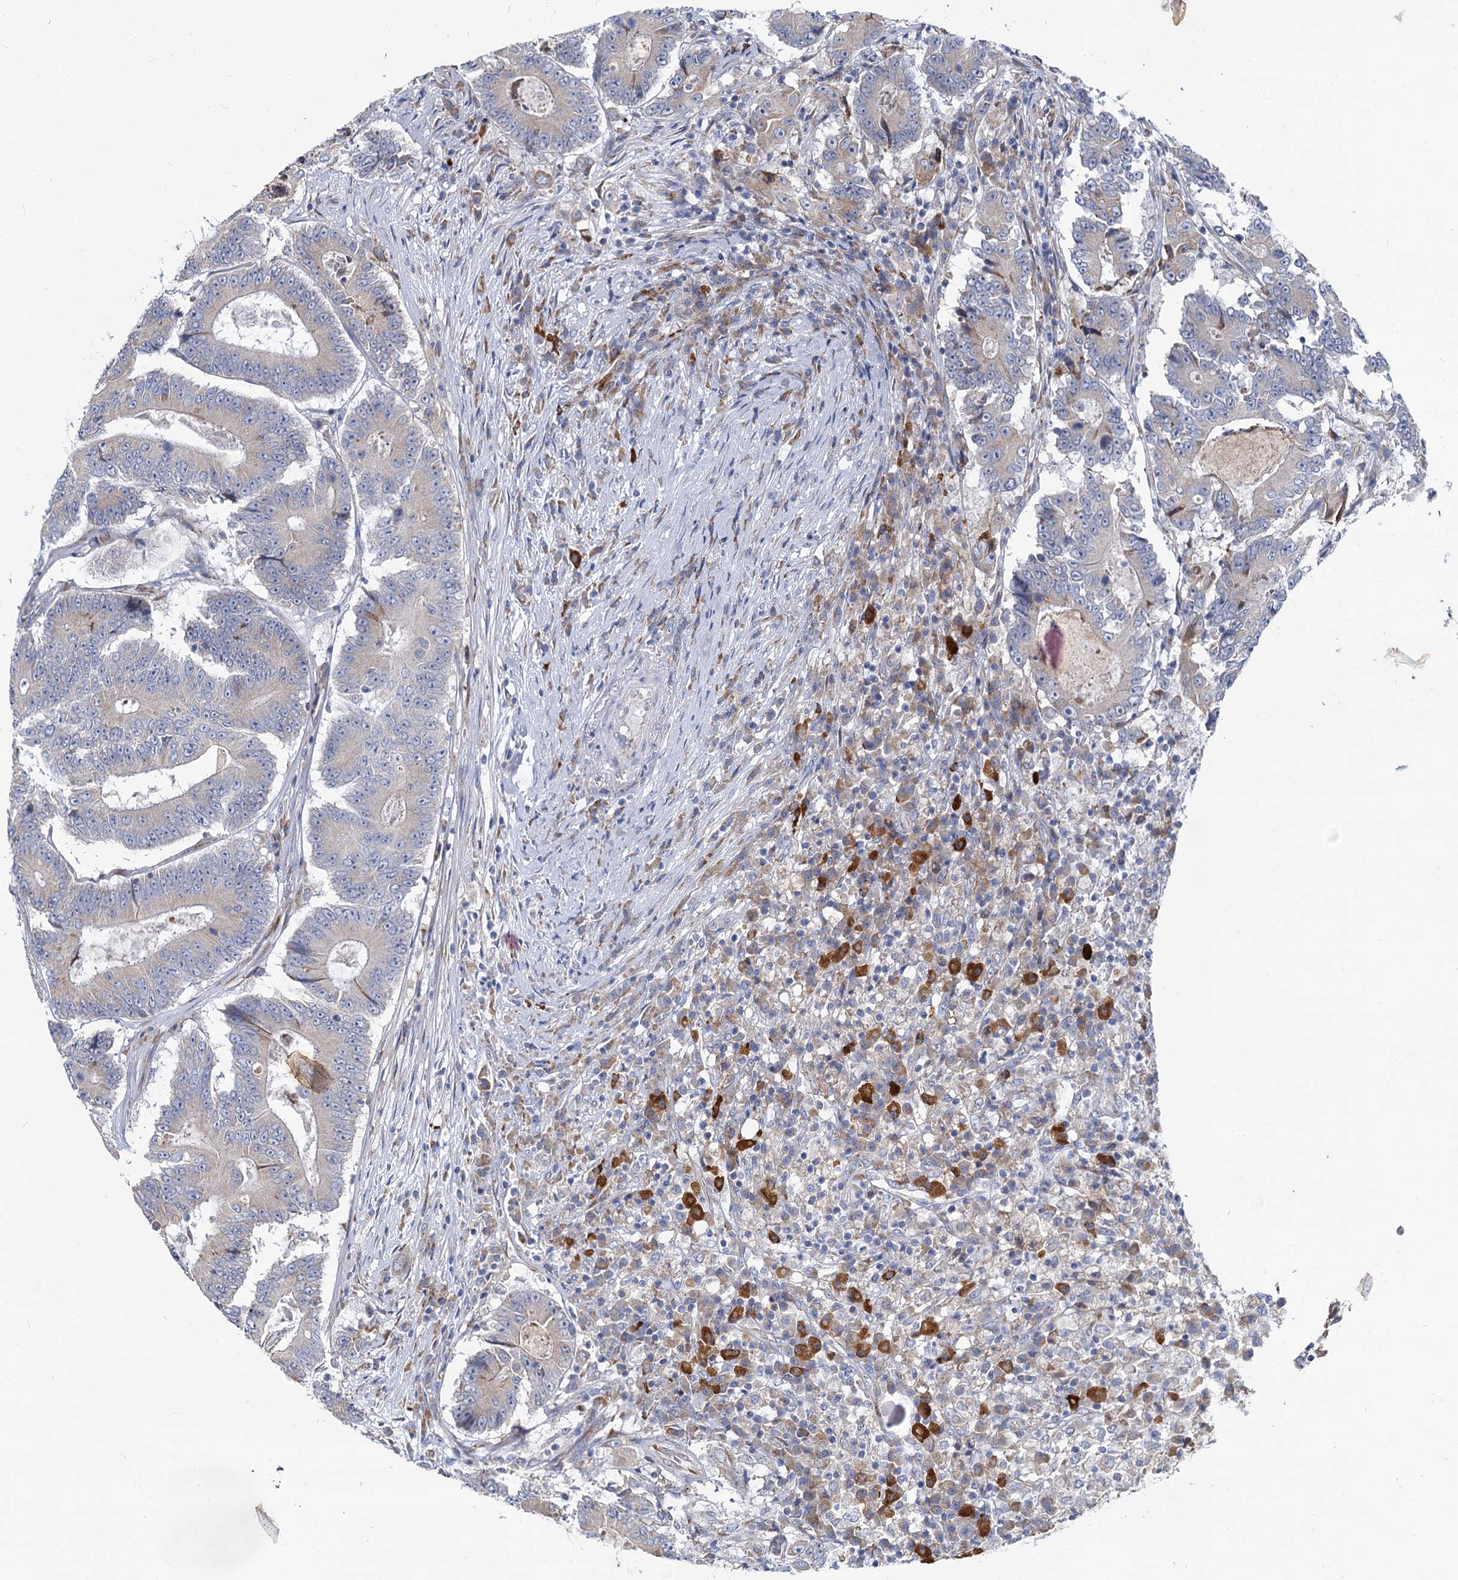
{"staining": {"intensity": "negative", "quantity": "none", "location": "none"}, "tissue": "colorectal cancer", "cell_type": "Tumor cells", "image_type": "cancer", "snomed": [{"axis": "morphology", "description": "Adenocarcinoma, NOS"}, {"axis": "topography", "description": "Colon"}], "caption": "The immunohistochemistry (IHC) photomicrograph has no significant staining in tumor cells of colorectal cancer tissue.", "gene": "PRSS35", "patient": {"sex": "male", "age": 83}}